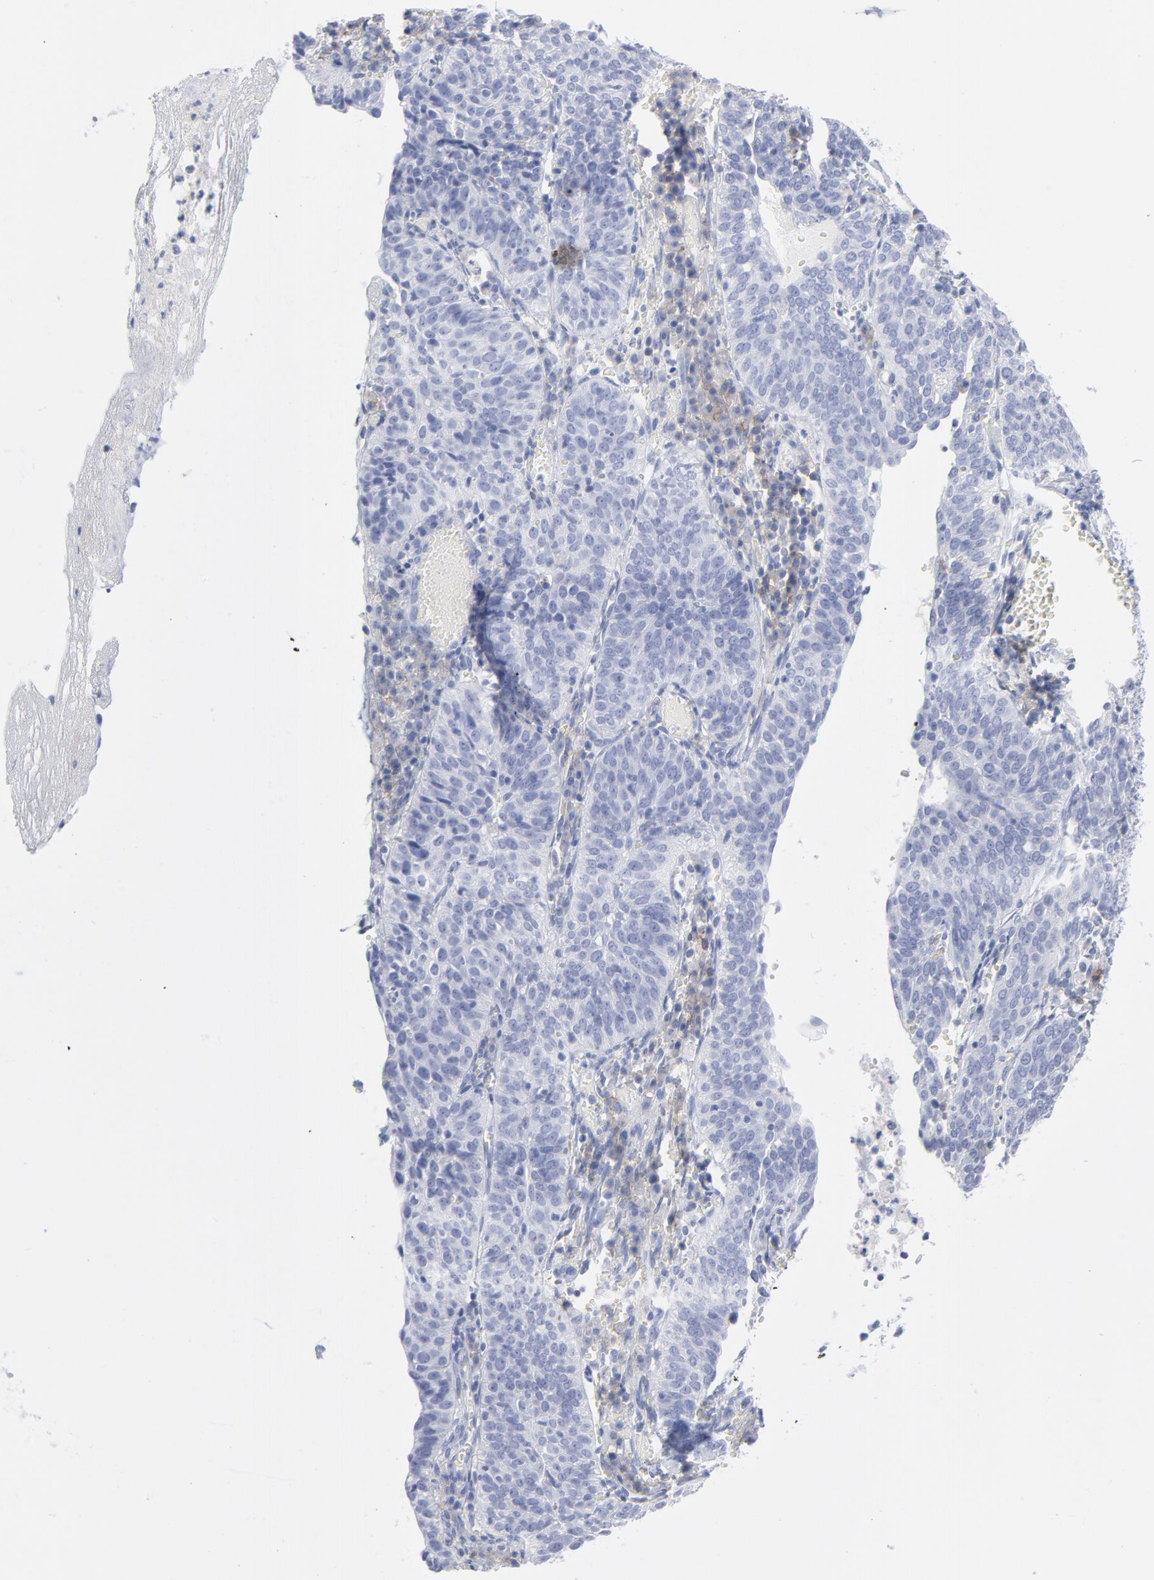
{"staining": {"intensity": "negative", "quantity": "none", "location": "none"}, "tissue": "cervical cancer", "cell_type": "Tumor cells", "image_type": "cancer", "snomed": [{"axis": "morphology", "description": "Squamous cell carcinoma, NOS"}, {"axis": "topography", "description": "Cervix"}], "caption": "High magnification brightfield microscopy of cervical cancer stained with DAB (3,3'-diaminobenzidine) (brown) and counterstained with hematoxylin (blue): tumor cells show no significant expression.", "gene": "P2RY8", "patient": {"sex": "female", "age": 39}}